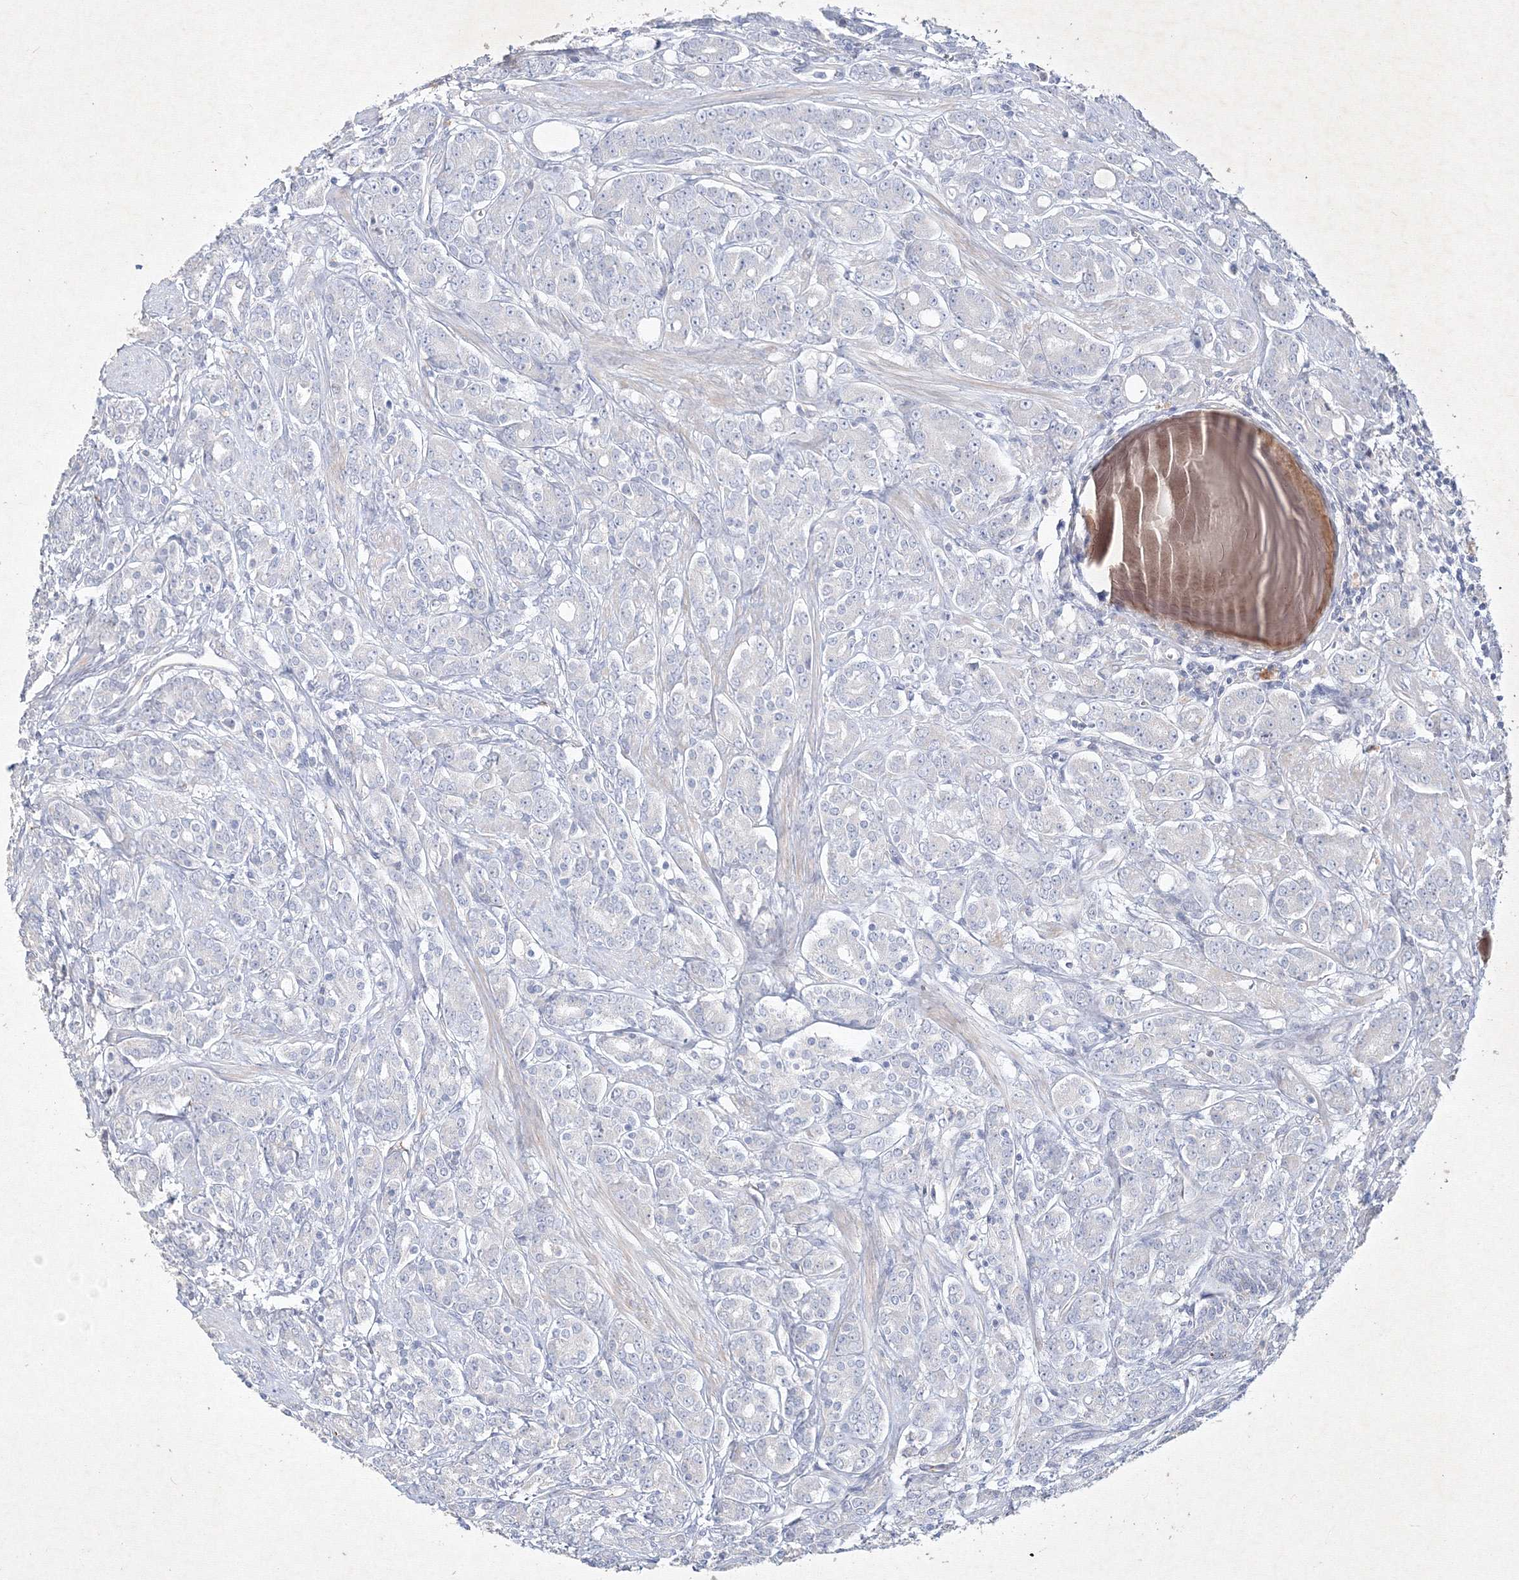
{"staining": {"intensity": "negative", "quantity": "none", "location": "none"}, "tissue": "prostate cancer", "cell_type": "Tumor cells", "image_type": "cancer", "snomed": [{"axis": "morphology", "description": "Adenocarcinoma, High grade"}, {"axis": "topography", "description": "Prostate"}], "caption": "Immunohistochemical staining of prostate adenocarcinoma (high-grade) shows no significant positivity in tumor cells.", "gene": "CXXC4", "patient": {"sex": "male", "age": 62}}